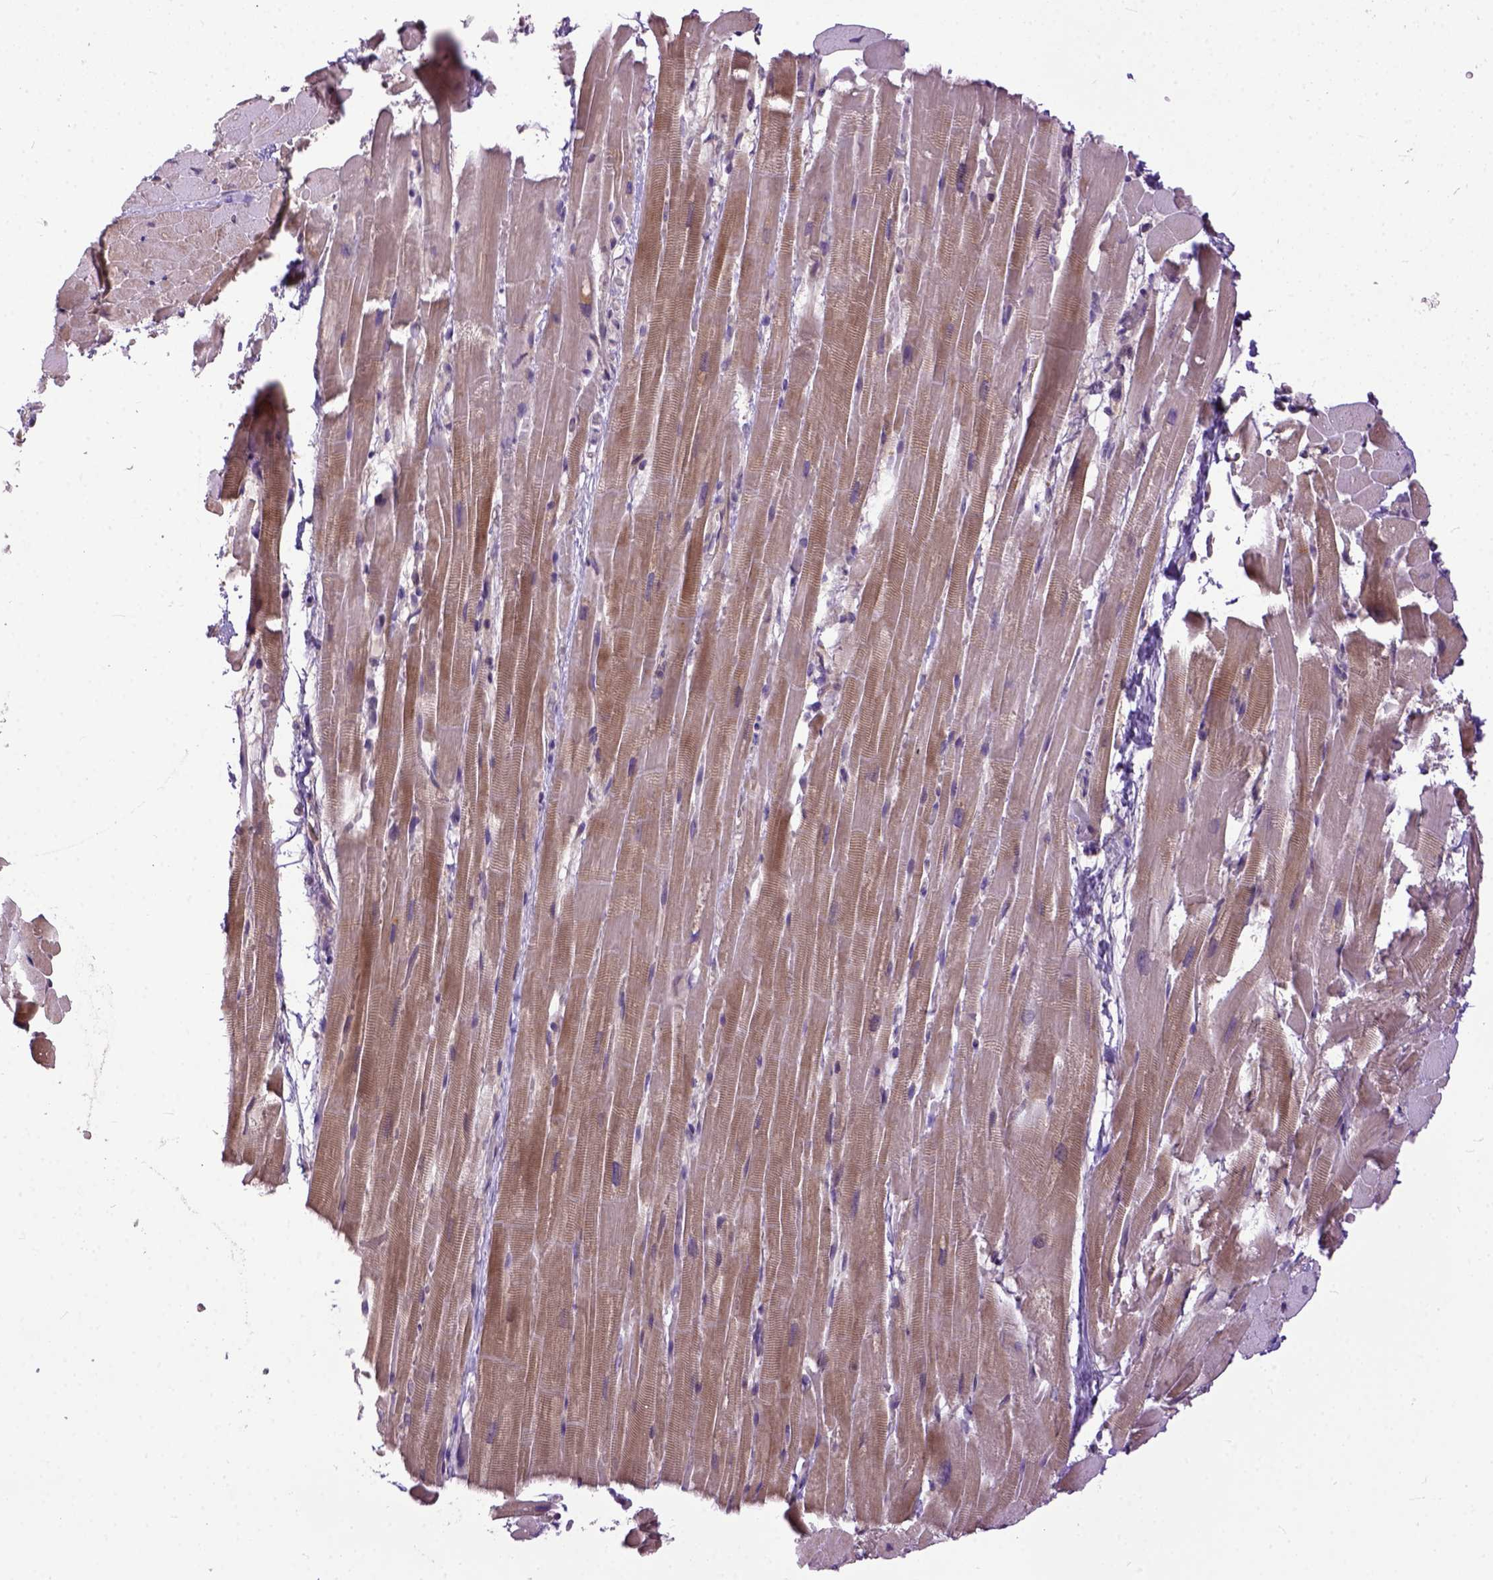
{"staining": {"intensity": "moderate", "quantity": ">75%", "location": "cytoplasmic/membranous"}, "tissue": "heart muscle", "cell_type": "Cardiomyocytes", "image_type": "normal", "snomed": [{"axis": "morphology", "description": "Normal tissue, NOS"}, {"axis": "topography", "description": "Heart"}], "caption": "The image exhibits a brown stain indicating the presence of a protein in the cytoplasmic/membranous of cardiomyocytes in heart muscle.", "gene": "CPNE1", "patient": {"sex": "male", "age": 37}}